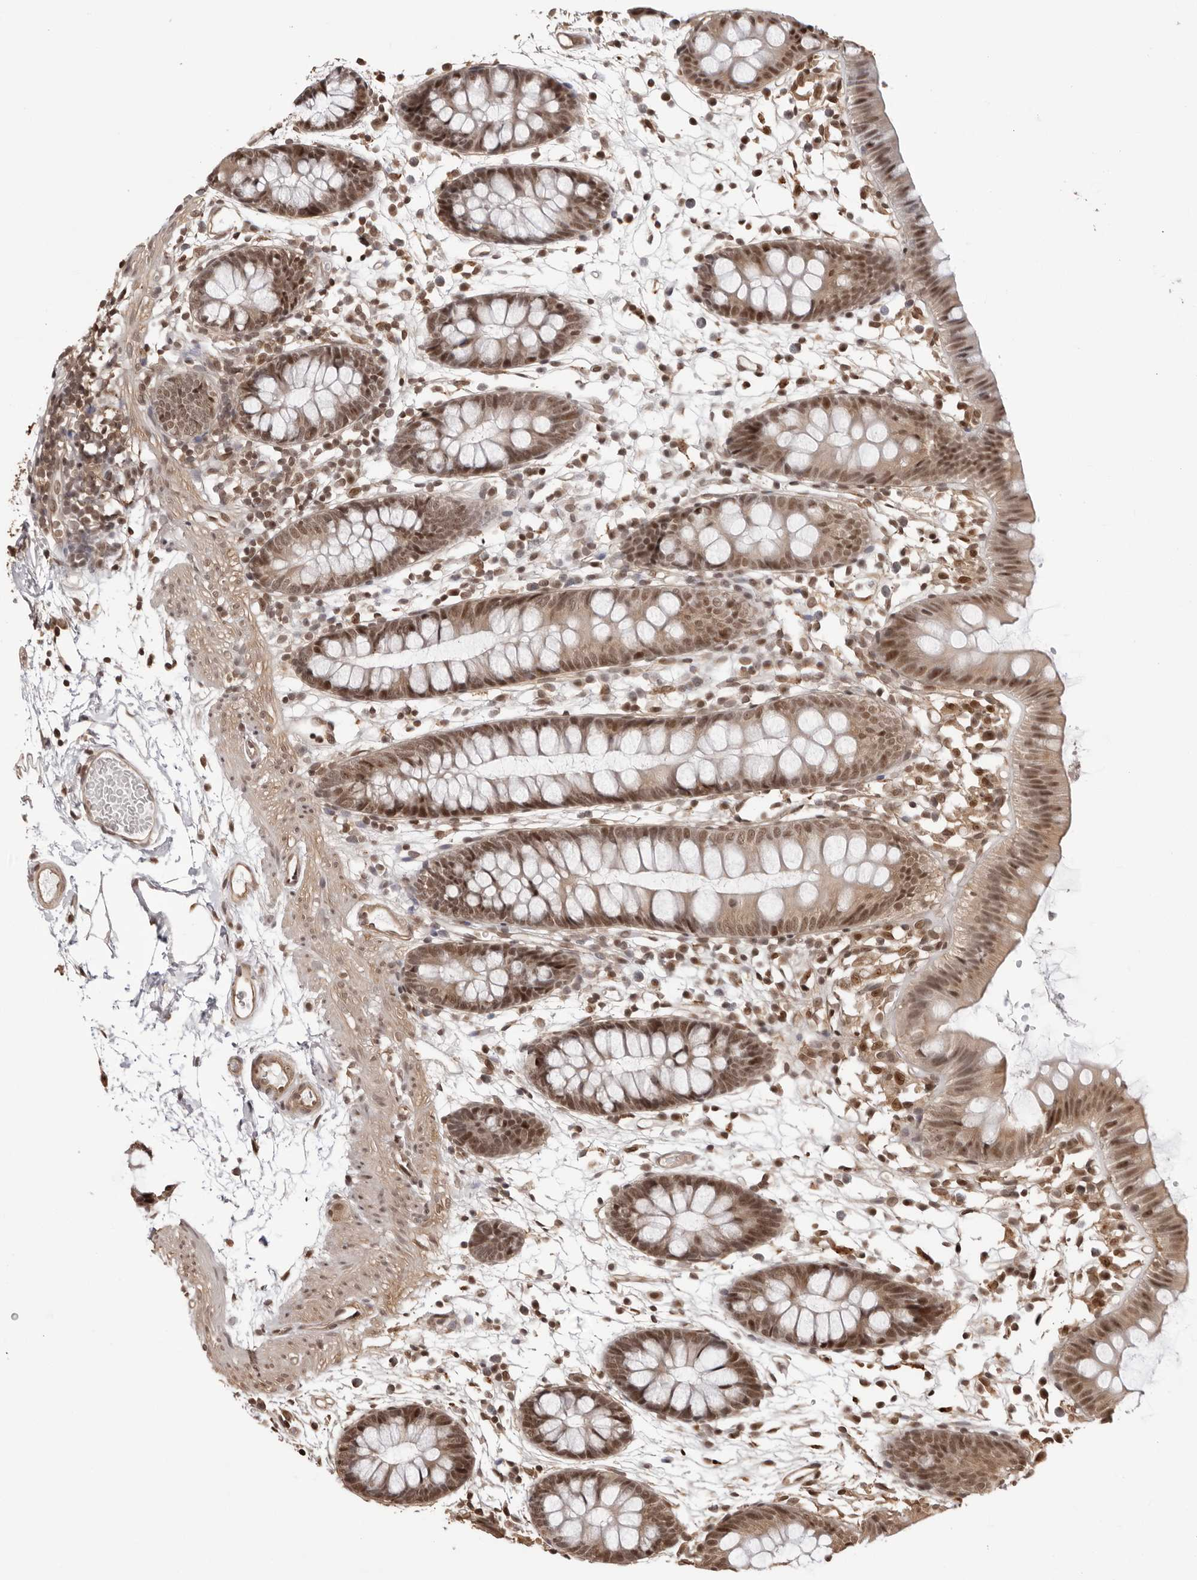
{"staining": {"intensity": "moderate", "quantity": ">75%", "location": "cytoplasmic/membranous,nuclear"}, "tissue": "colon", "cell_type": "Endothelial cells", "image_type": "normal", "snomed": [{"axis": "morphology", "description": "Normal tissue, NOS"}, {"axis": "topography", "description": "Colon"}], "caption": "IHC (DAB) staining of unremarkable human colon exhibits moderate cytoplasmic/membranous,nuclear protein expression in about >75% of endothelial cells.", "gene": "SDE2", "patient": {"sex": "male", "age": 56}}